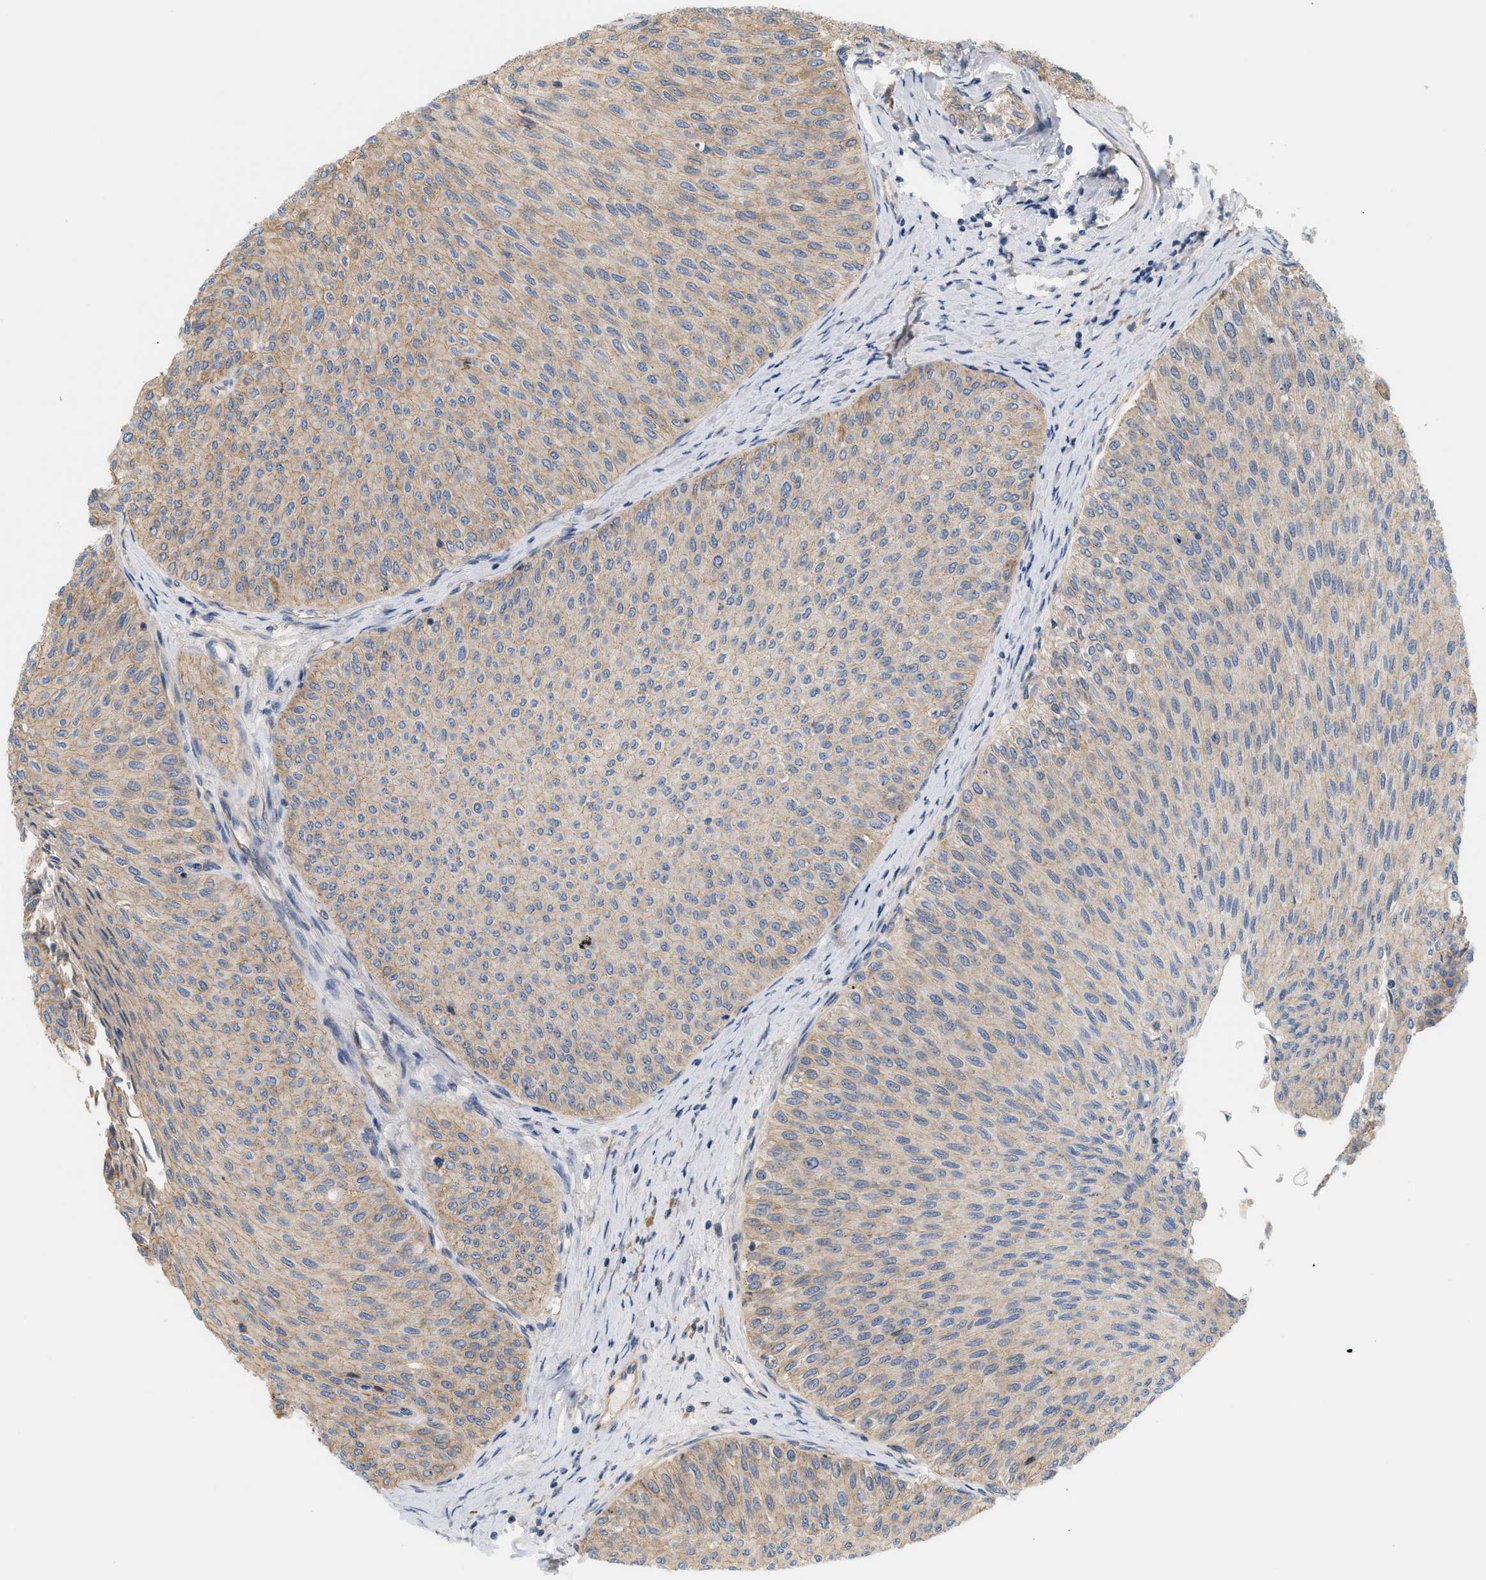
{"staining": {"intensity": "weak", "quantity": ">75%", "location": "cytoplasmic/membranous"}, "tissue": "urothelial cancer", "cell_type": "Tumor cells", "image_type": "cancer", "snomed": [{"axis": "morphology", "description": "Urothelial carcinoma, Low grade"}, {"axis": "topography", "description": "Urinary bladder"}], "caption": "Weak cytoplasmic/membranous protein staining is present in approximately >75% of tumor cells in low-grade urothelial carcinoma.", "gene": "CTXN1", "patient": {"sex": "male", "age": 78}}